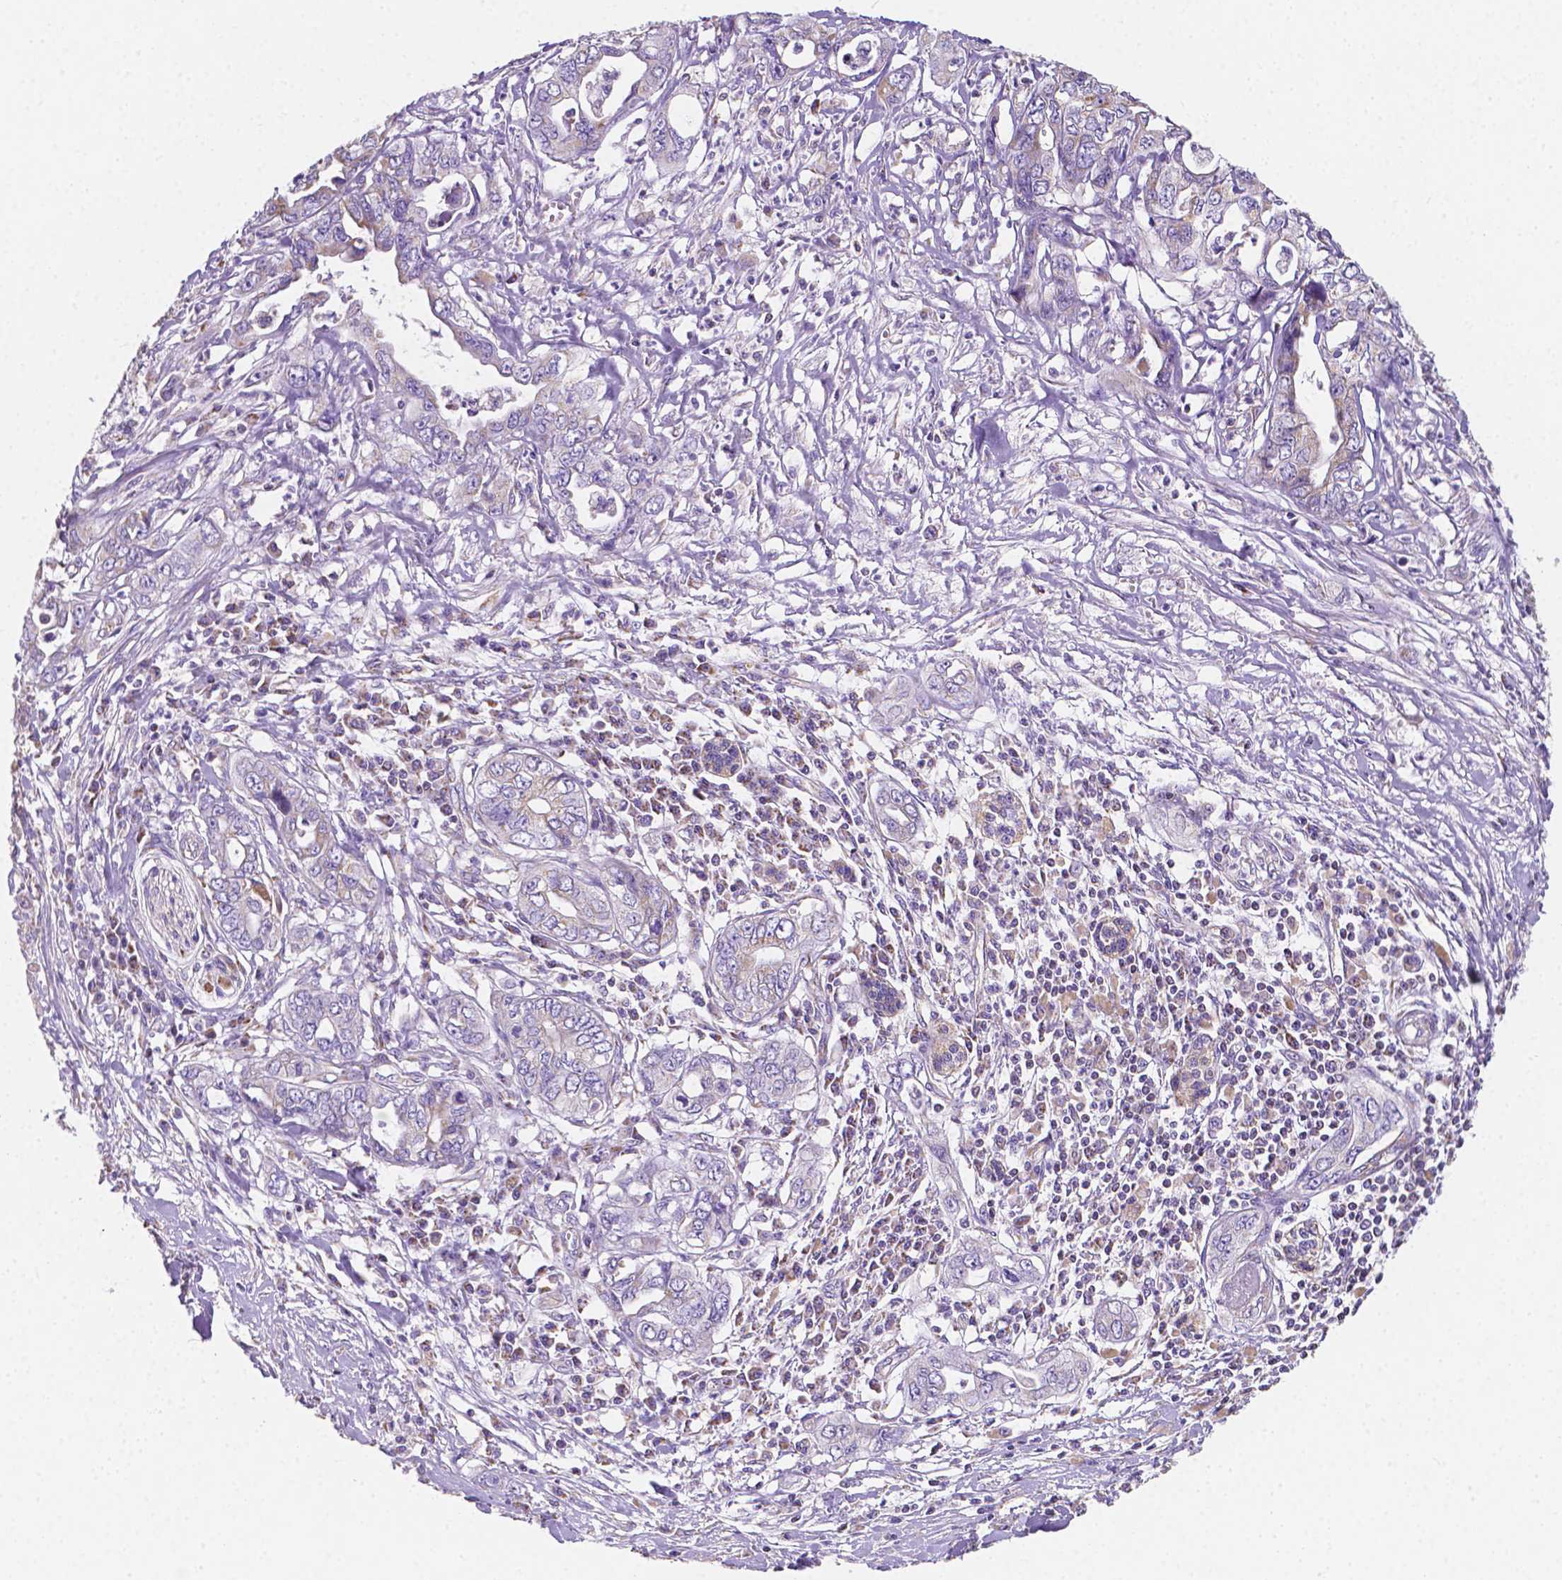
{"staining": {"intensity": "weak", "quantity": "<25%", "location": "cytoplasmic/membranous"}, "tissue": "pancreatic cancer", "cell_type": "Tumor cells", "image_type": "cancer", "snomed": [{"axis": "morphology", "description": "Adenocarcinoma, NOS"}, {"axis": "topography", "description": "Pancreas"}], "caption": "IHC photomicrograph of neoplastic tissue: adenocarcinoma (pancreatic) stained with DAB (3,3'-diaminobenzidine) shows no significant protein staining in tumor cells.", "gene": "SGTB", "patient": {"sex": "male", "age": 68}}